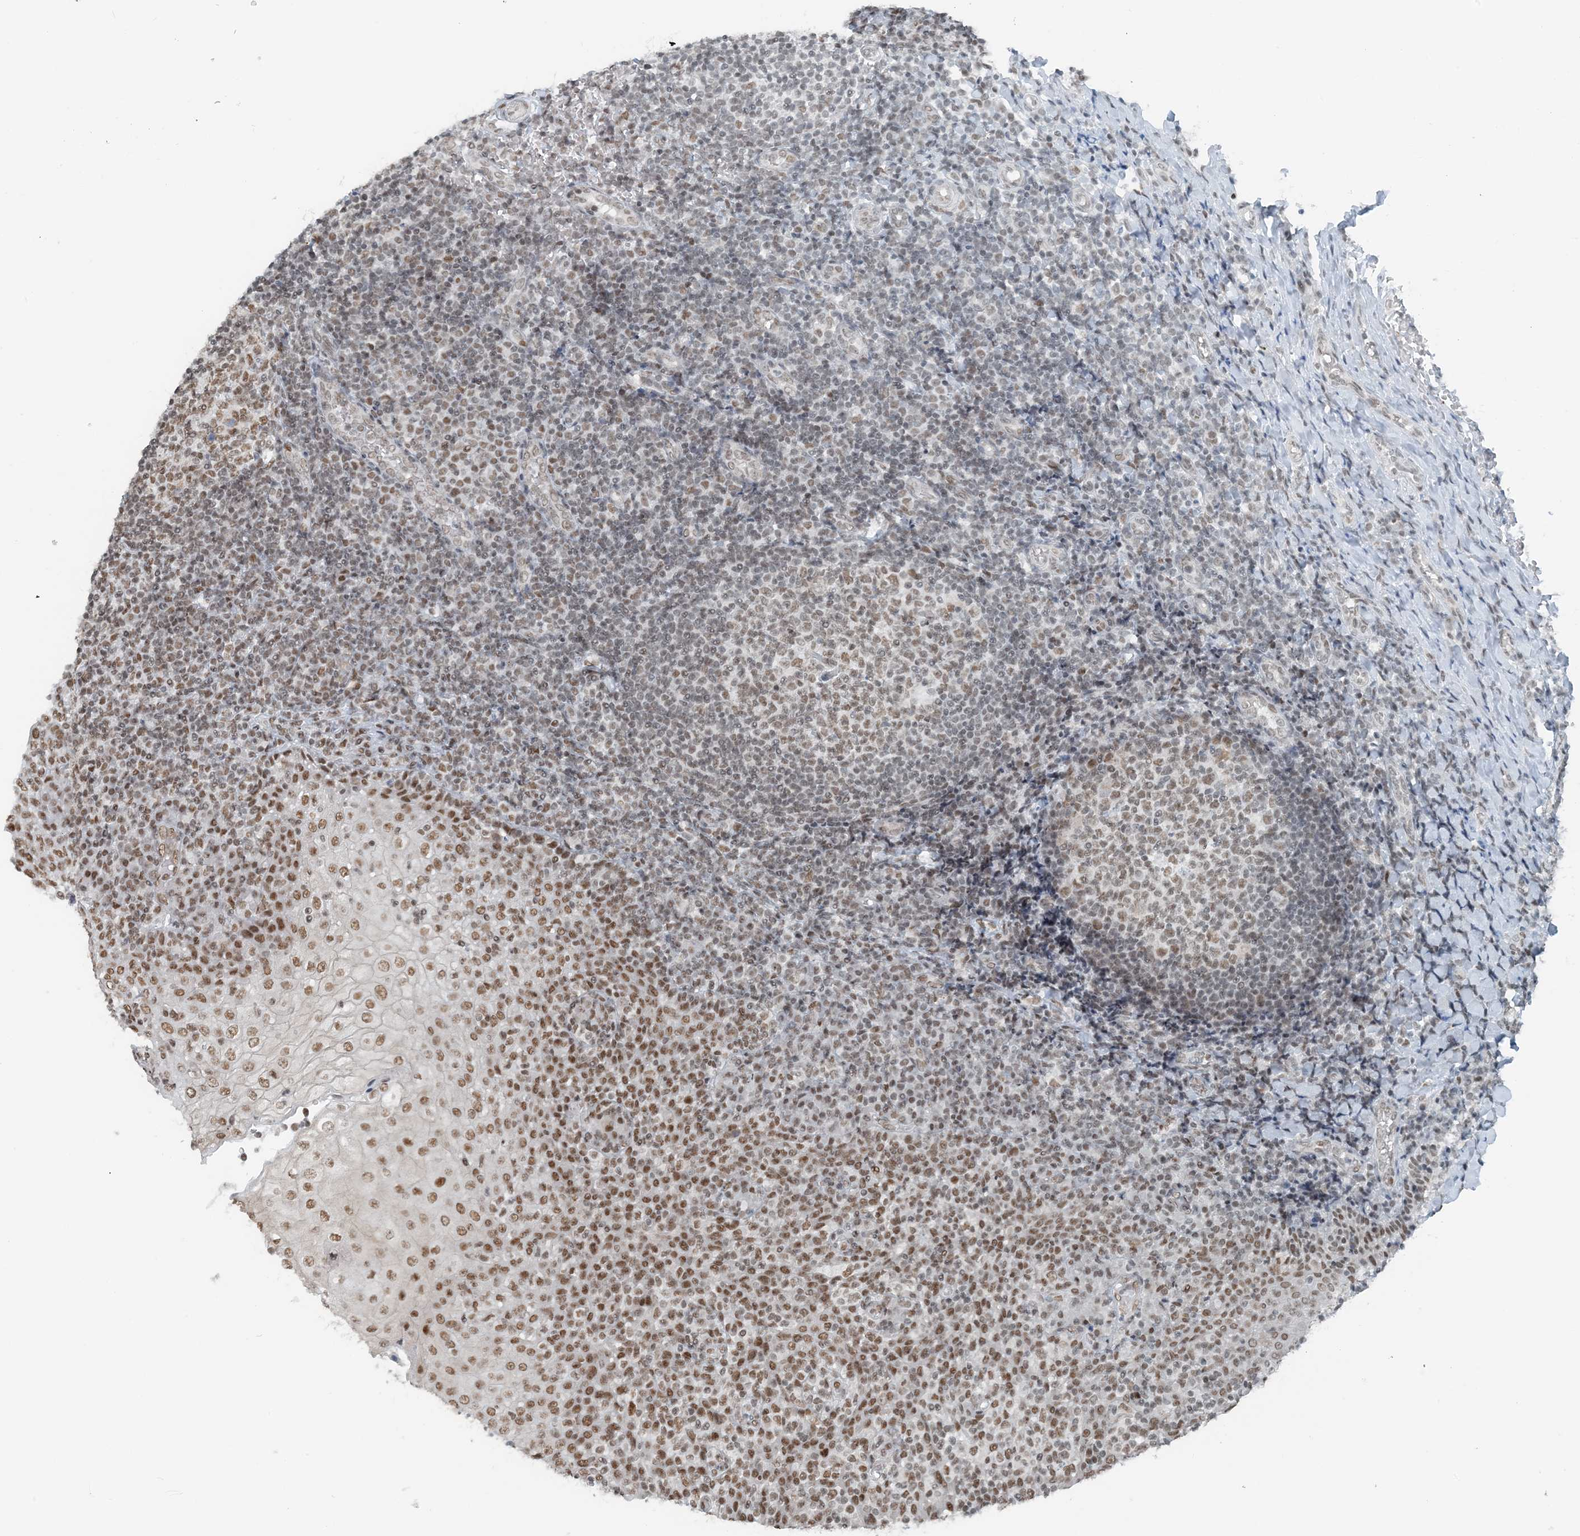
{"staining": {"intensity": "moderate", "quantity": ">75%", "location": "nuclear"}, "tissue": "tonsil", "cell_type": "Germinal center cells", "image_type": "normal", "snomed": [{"axis": "morphology", "description": "Normal tissue, NOS"}, {"axis": "topography", "description": "Tonsil"}], "caption": "This is a photomicrograph of immunohistochemistry (IHC) staining of benign tonsil, which shows moderate positivity in the nuclear of germinal center cells.", "gene": "ZNF500", "patient": {"sex": "female", "age": 19}}